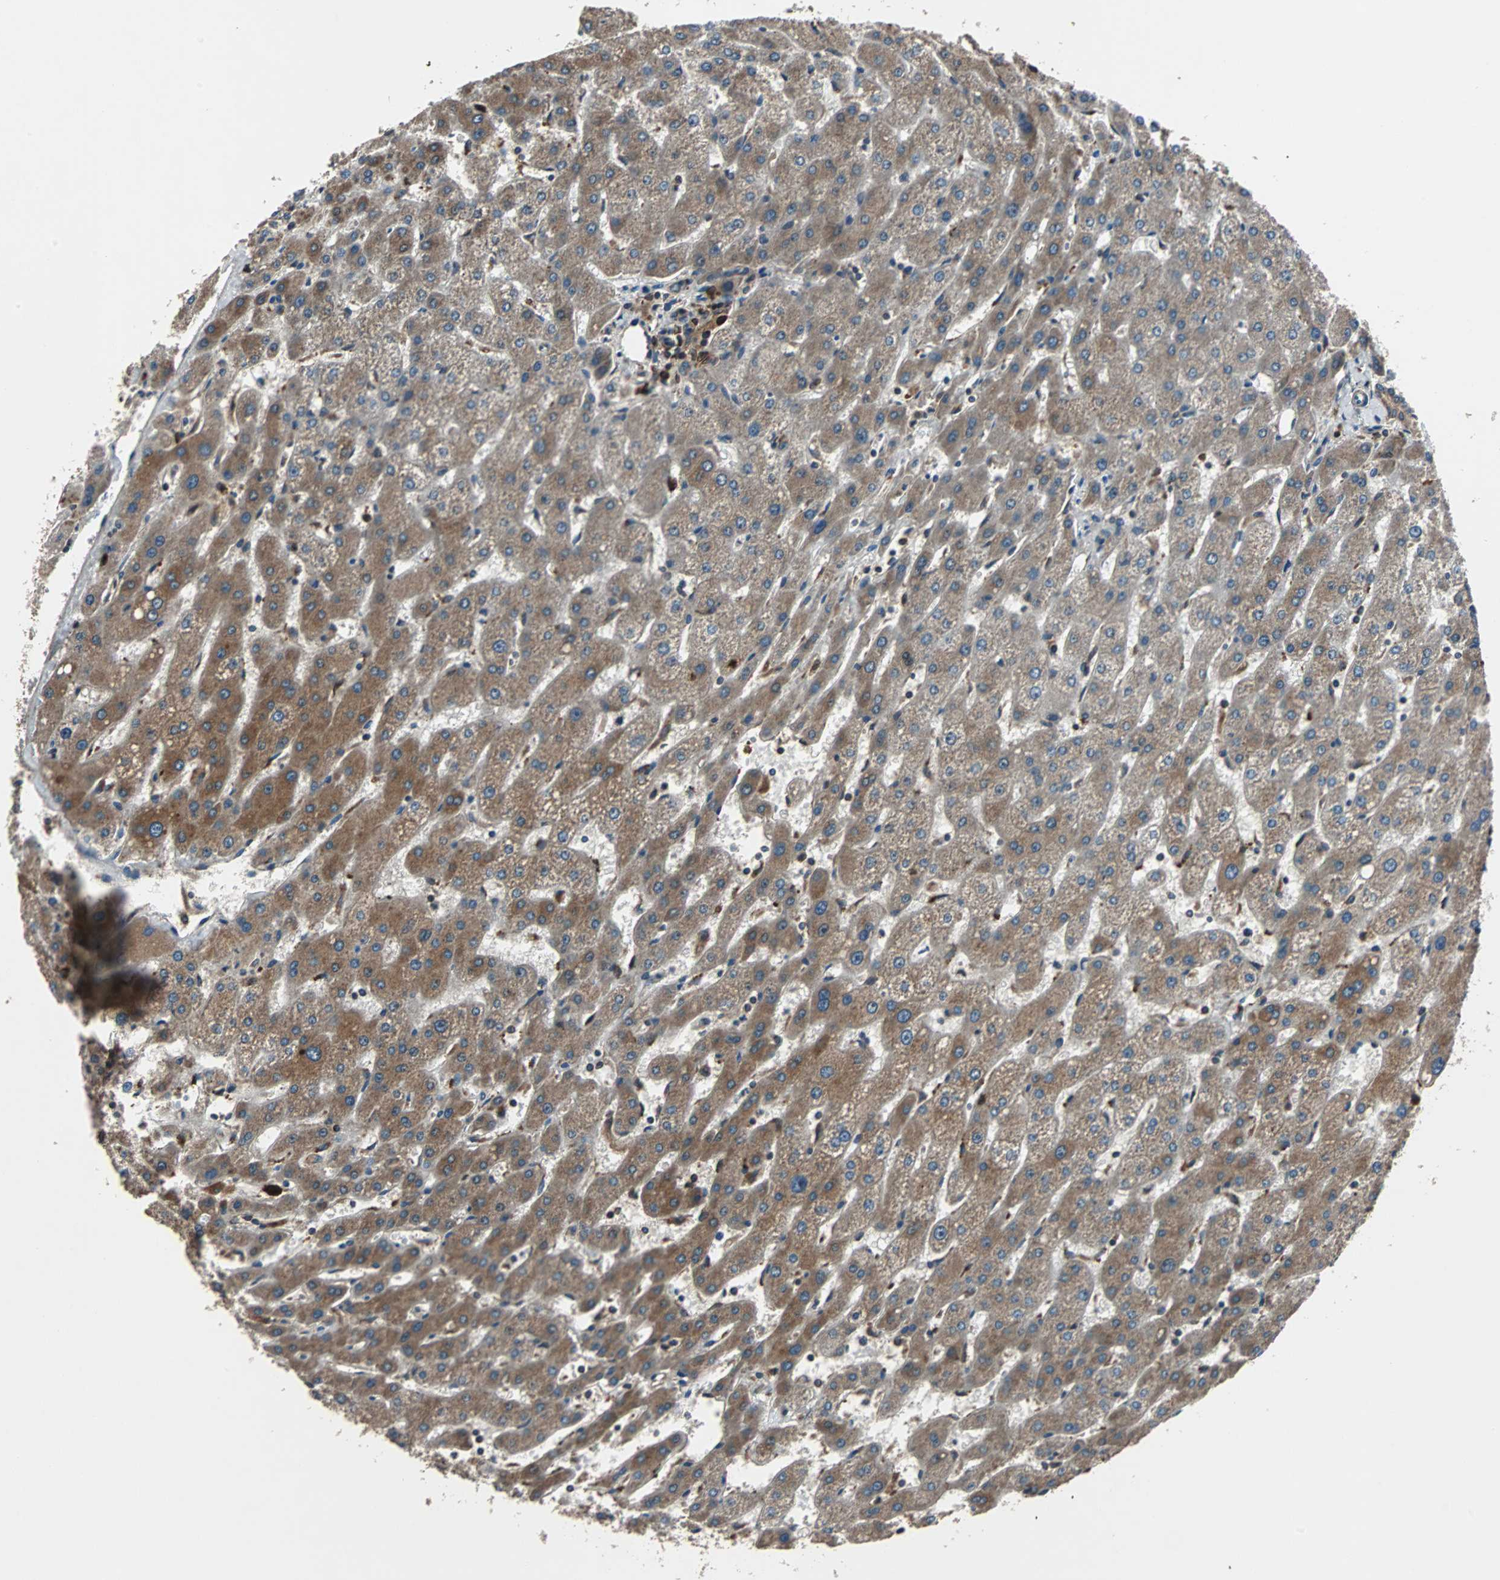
{"staining": {"intensity": "moderate", "quantity": ">75%", "location": "cytoplasmic/membranous"}, "tissue": "liver", "cell_type": "Cholangiocytes", "image_type": "normal", "snomed": [{"axis": "morphology", "description": "Normal tissue, NOS"}, {"axis": "topography", "description": "Liver"}], "caption": "A medium amount of moderate cytoplasmic/membranous staining is present in approximately >75% of cholangiocytes in unremarkable liver.", "gene": "RAB7A", "patient": {"sex": "male", "age": 67}}